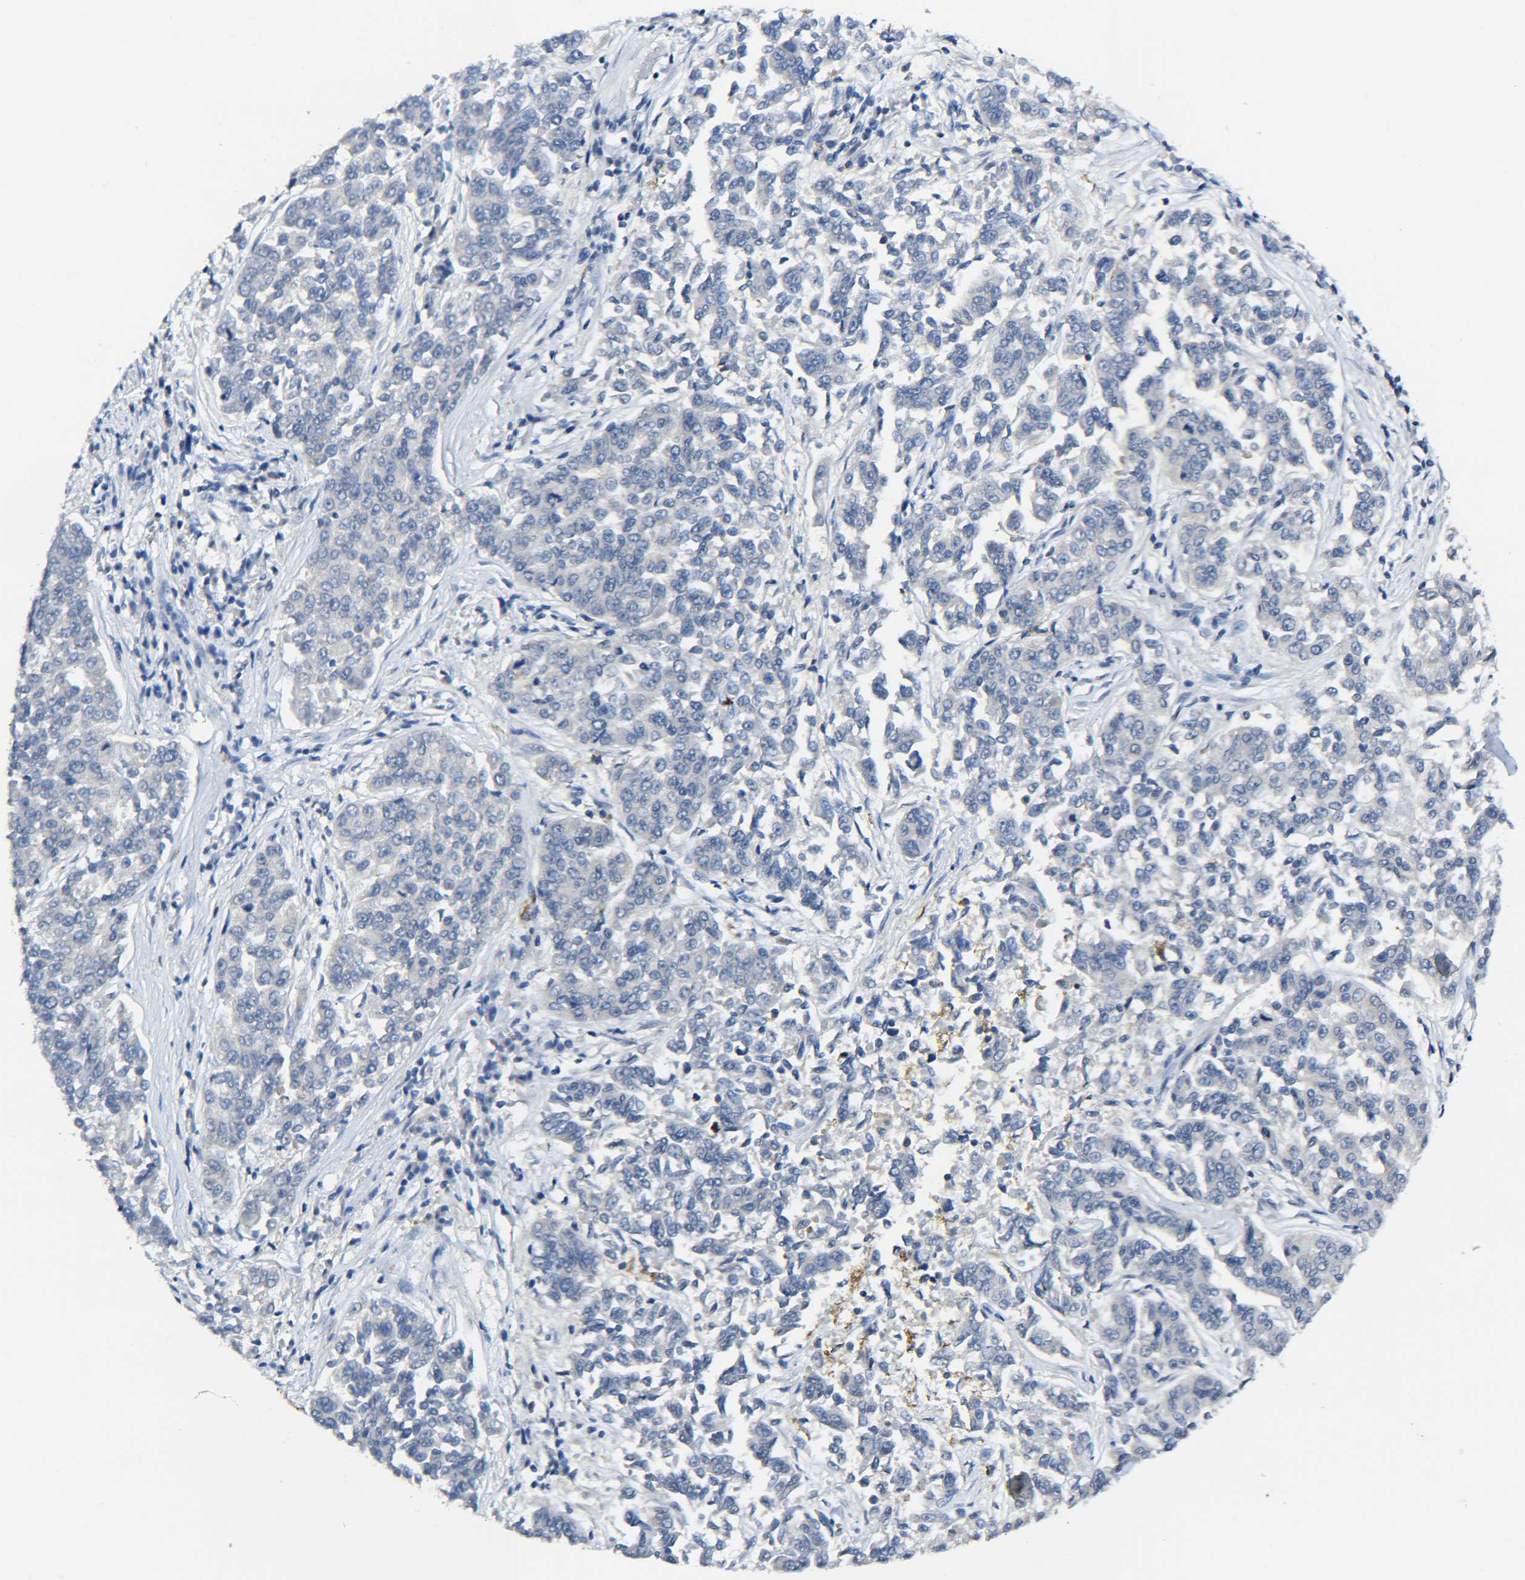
{"staining": {"intensity": "negative", "quantity": "none", "location": "none"}, "tissue": "lung cancer", "cell_type": "Tumor cells", "image_type": "cancer", "snomed": [{"axis": "morphology", "description": "Adenocarcinoma, NOS"}, {"axis": "topography", "description": "Lung"}], "caption": "Tumor cells show no significant expression in lung cancer (adenocarcinoma).", "gene": "C15orf48", "patient": {"sex": "male", "age": 84}}